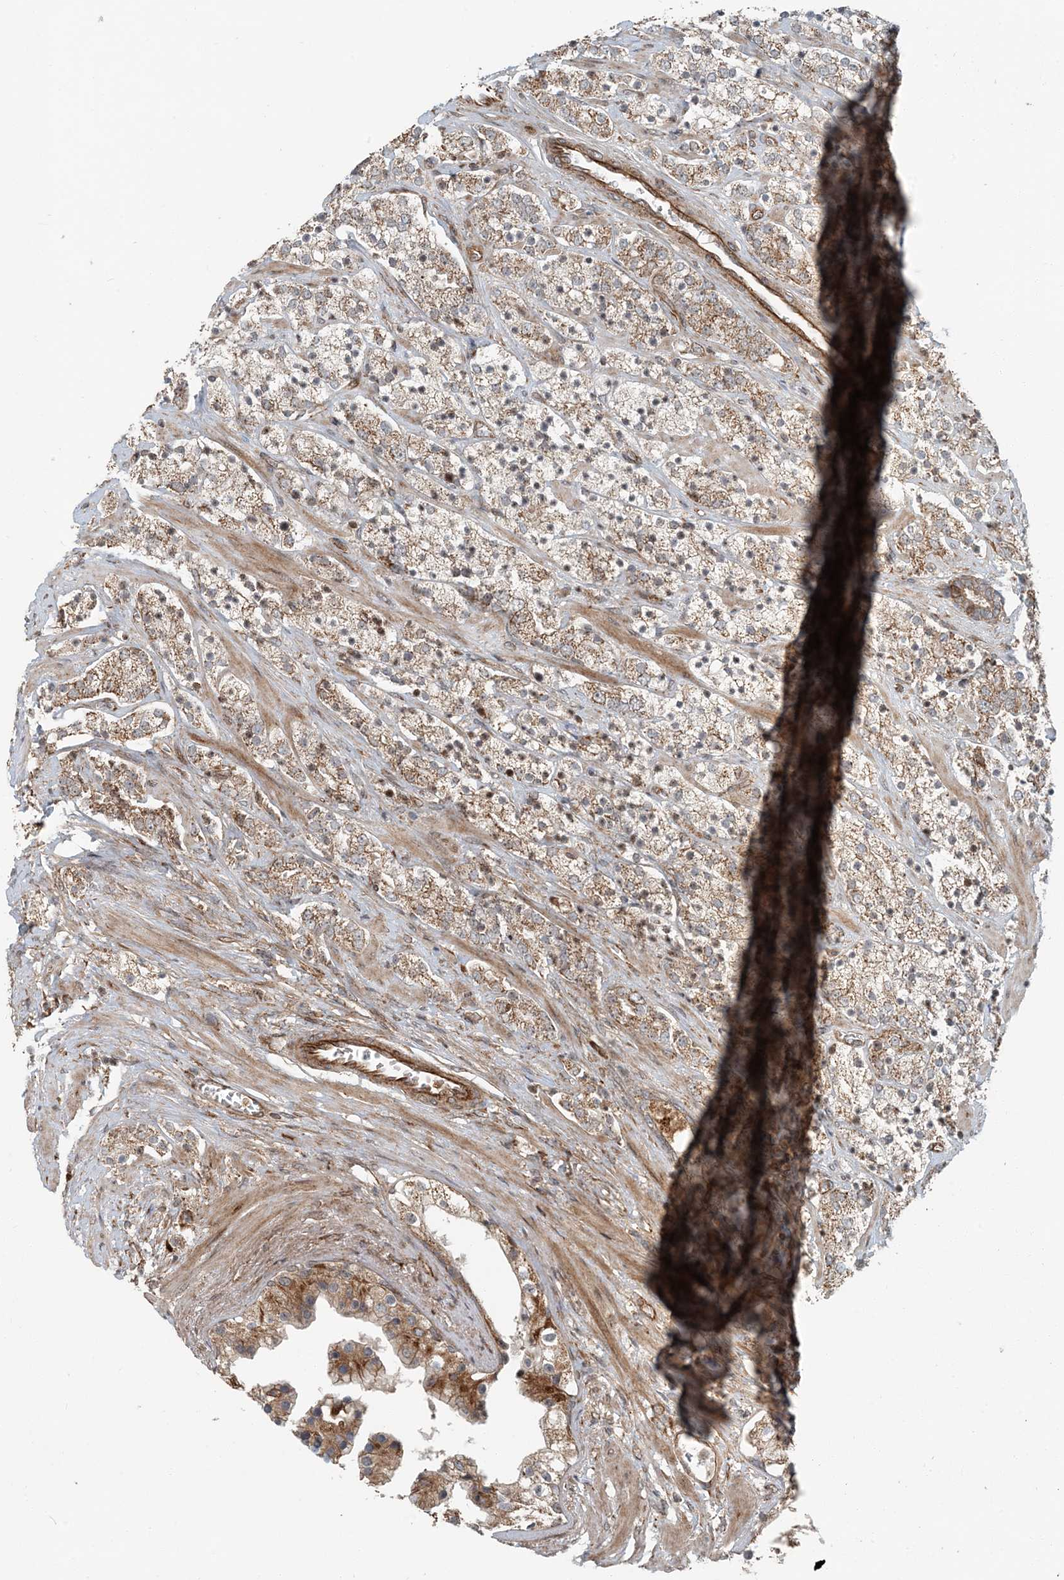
{"staining": {"intensity": "weak", "quantity": ">75%", "location": "cytoplasmic/membranous"}, "tissue": "prostate cancer", "cell_type": "Tumor cells", "image_type": "cancer", "snomed": [{"axis": "morphology", "description": "Adenocarcinoma, High grade"}, {"axis": "topography", "description": "Prostate"}], "caption": "Brown immunohistochemical staining in high-grade adenocarcinoma (prostate) reveals weak cytoplasmic/membranous staining in about >75% of tumor cells.", "gene": "EDEM2", "patient": {"sex": "male", "age": 71}}